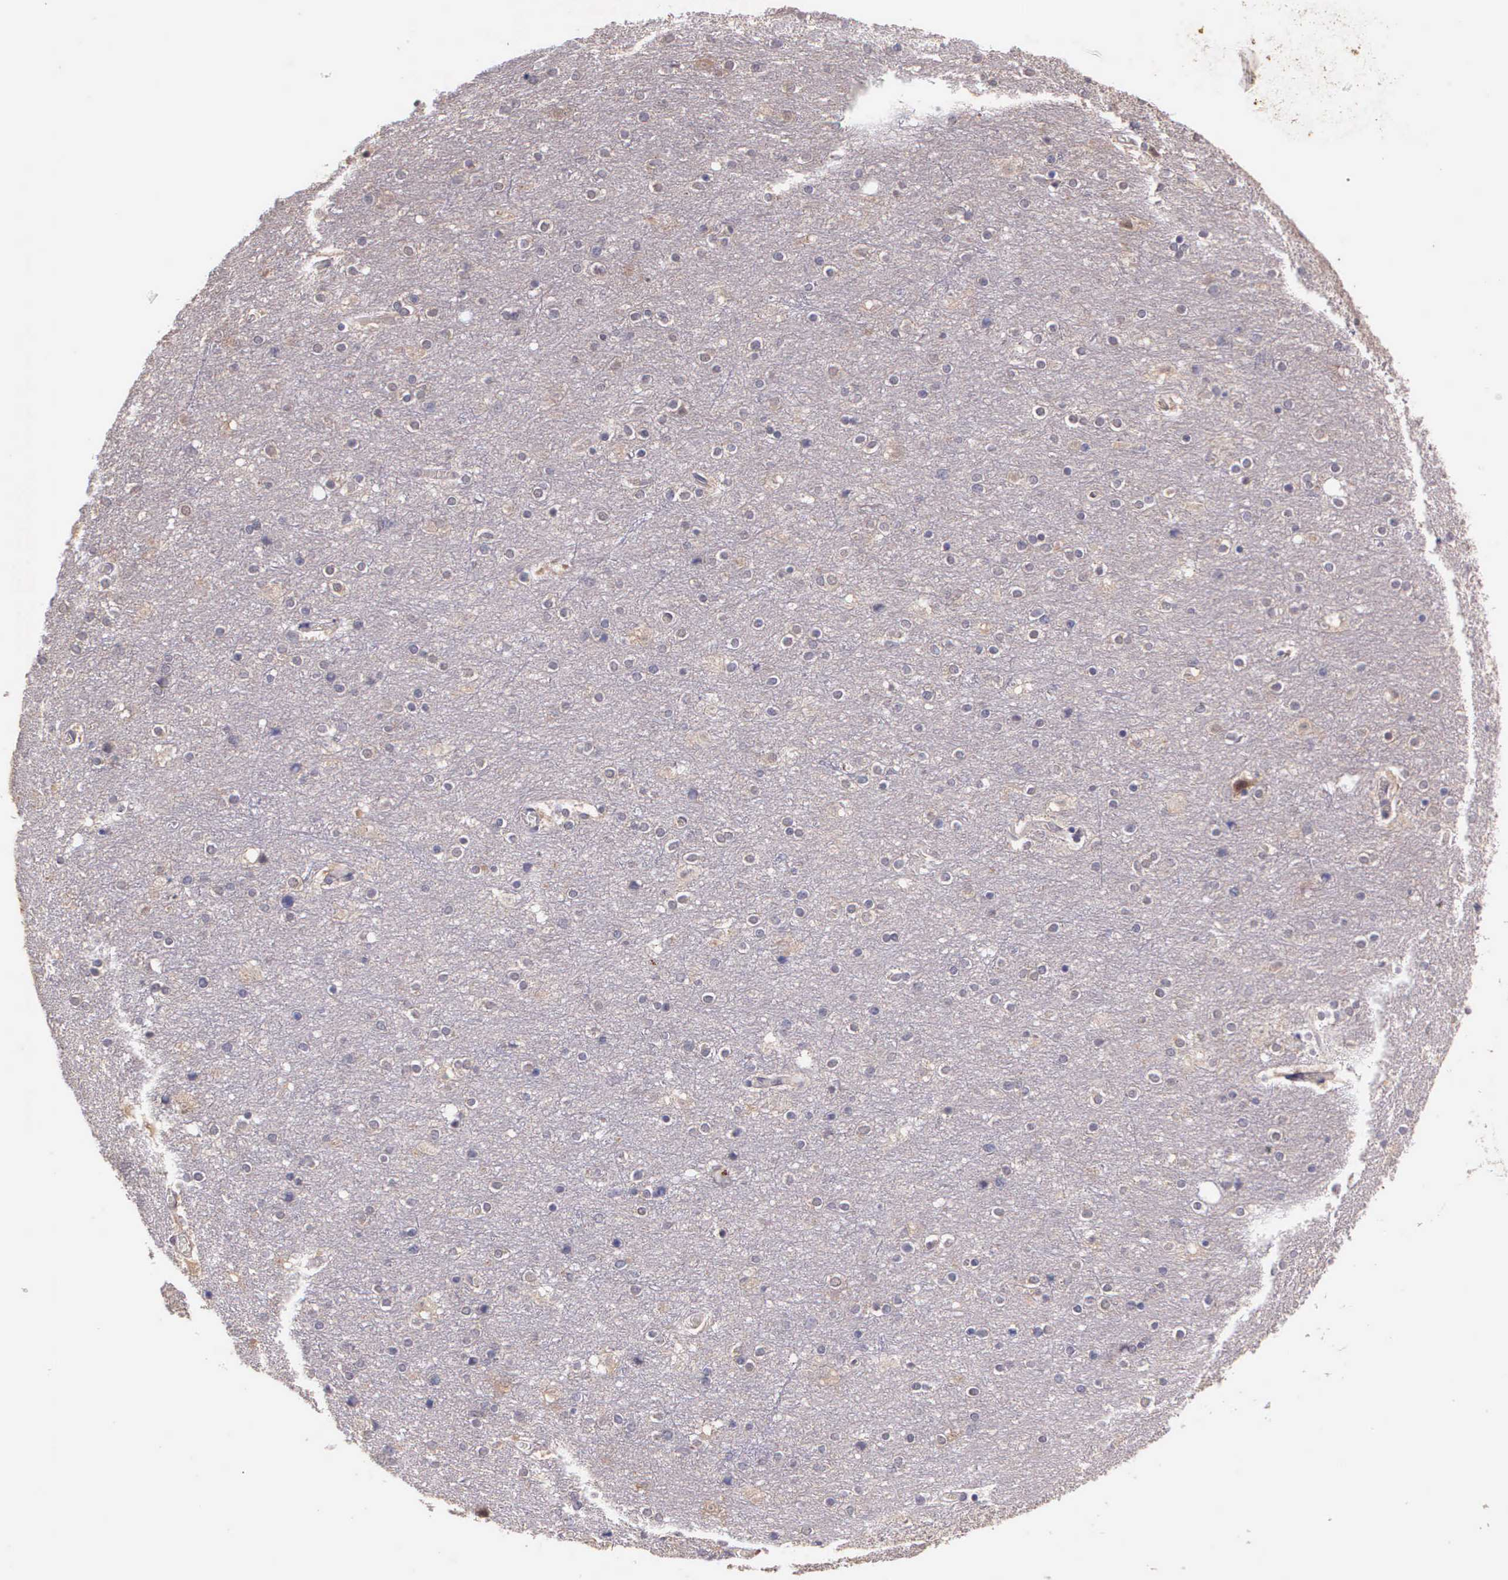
{"staining": {"intensity": "negative", "quantity": "none", "location": "none"}, "tissue": "cerebral cortex", "cell_type": "Endothelial cells", "image_type": "normal", "snomed": [{"axis": "morphology", "description": "Normal tissue, NOS"}, {"axis": "topography", "description": "Cerebral cortex"}], "caption": "Immunohistochemistry of benign cerebral cortex displays no staining in endothelial cells.", "gene": "IGBP1P2", "patient": {"sex": "female", "age": 54}}